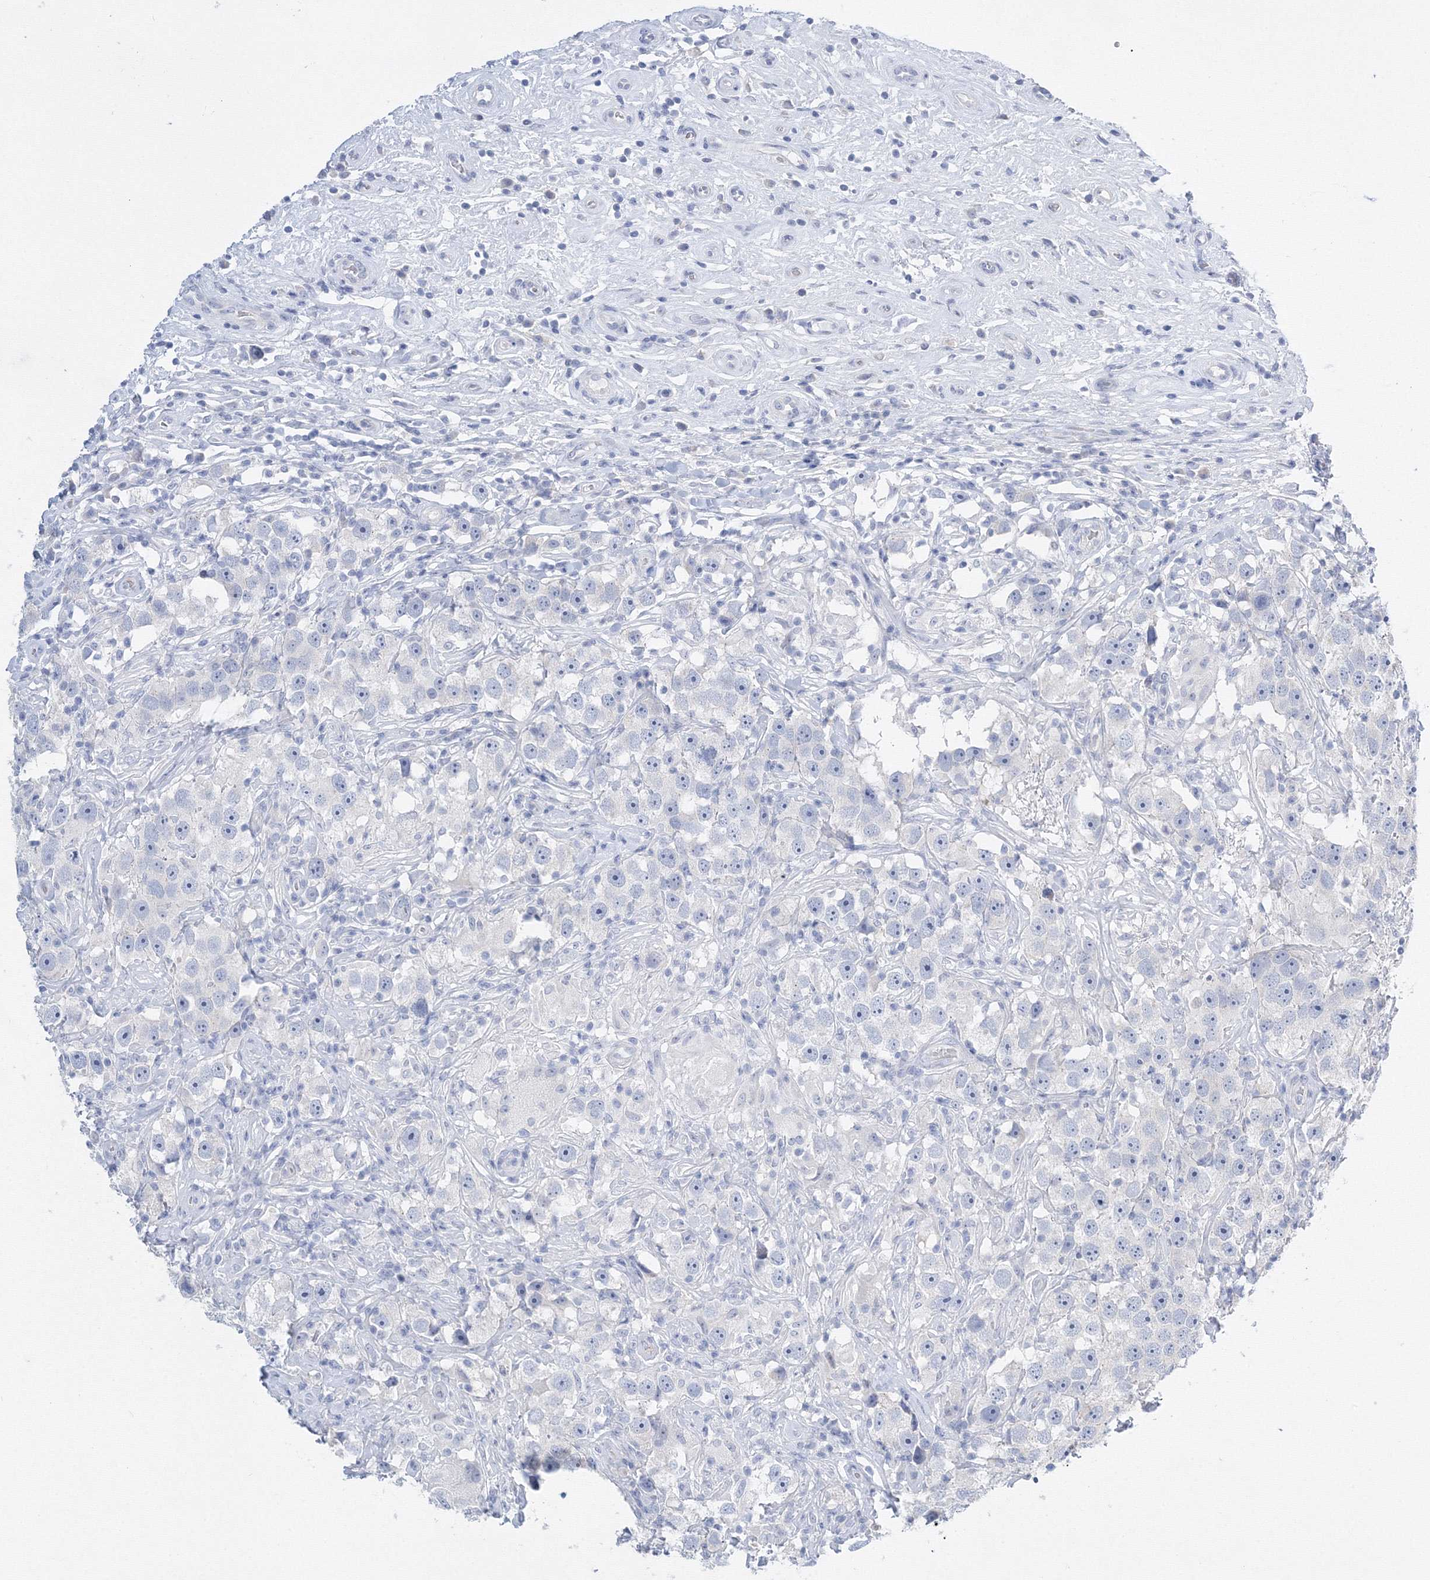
{"staining": {"intensity": "negative", "quantity": "none", "location": "none"}, "tissue": "testis cancer", "cell_type": "Tumor cells", "image_type": "cancer", "snomed": [{"axis": "morphology", "description": "Seminoma, NOS"}, {"axis": "topography", "description": "Testis"}], "caption": "Immunohistochemistry micrograph of testis cancer (seminoma) stained for a protein (brown), which demonstrates no expression in tumor cells.", "gene": "AASDH", "patient": {"sex": "male", "age": 49}}